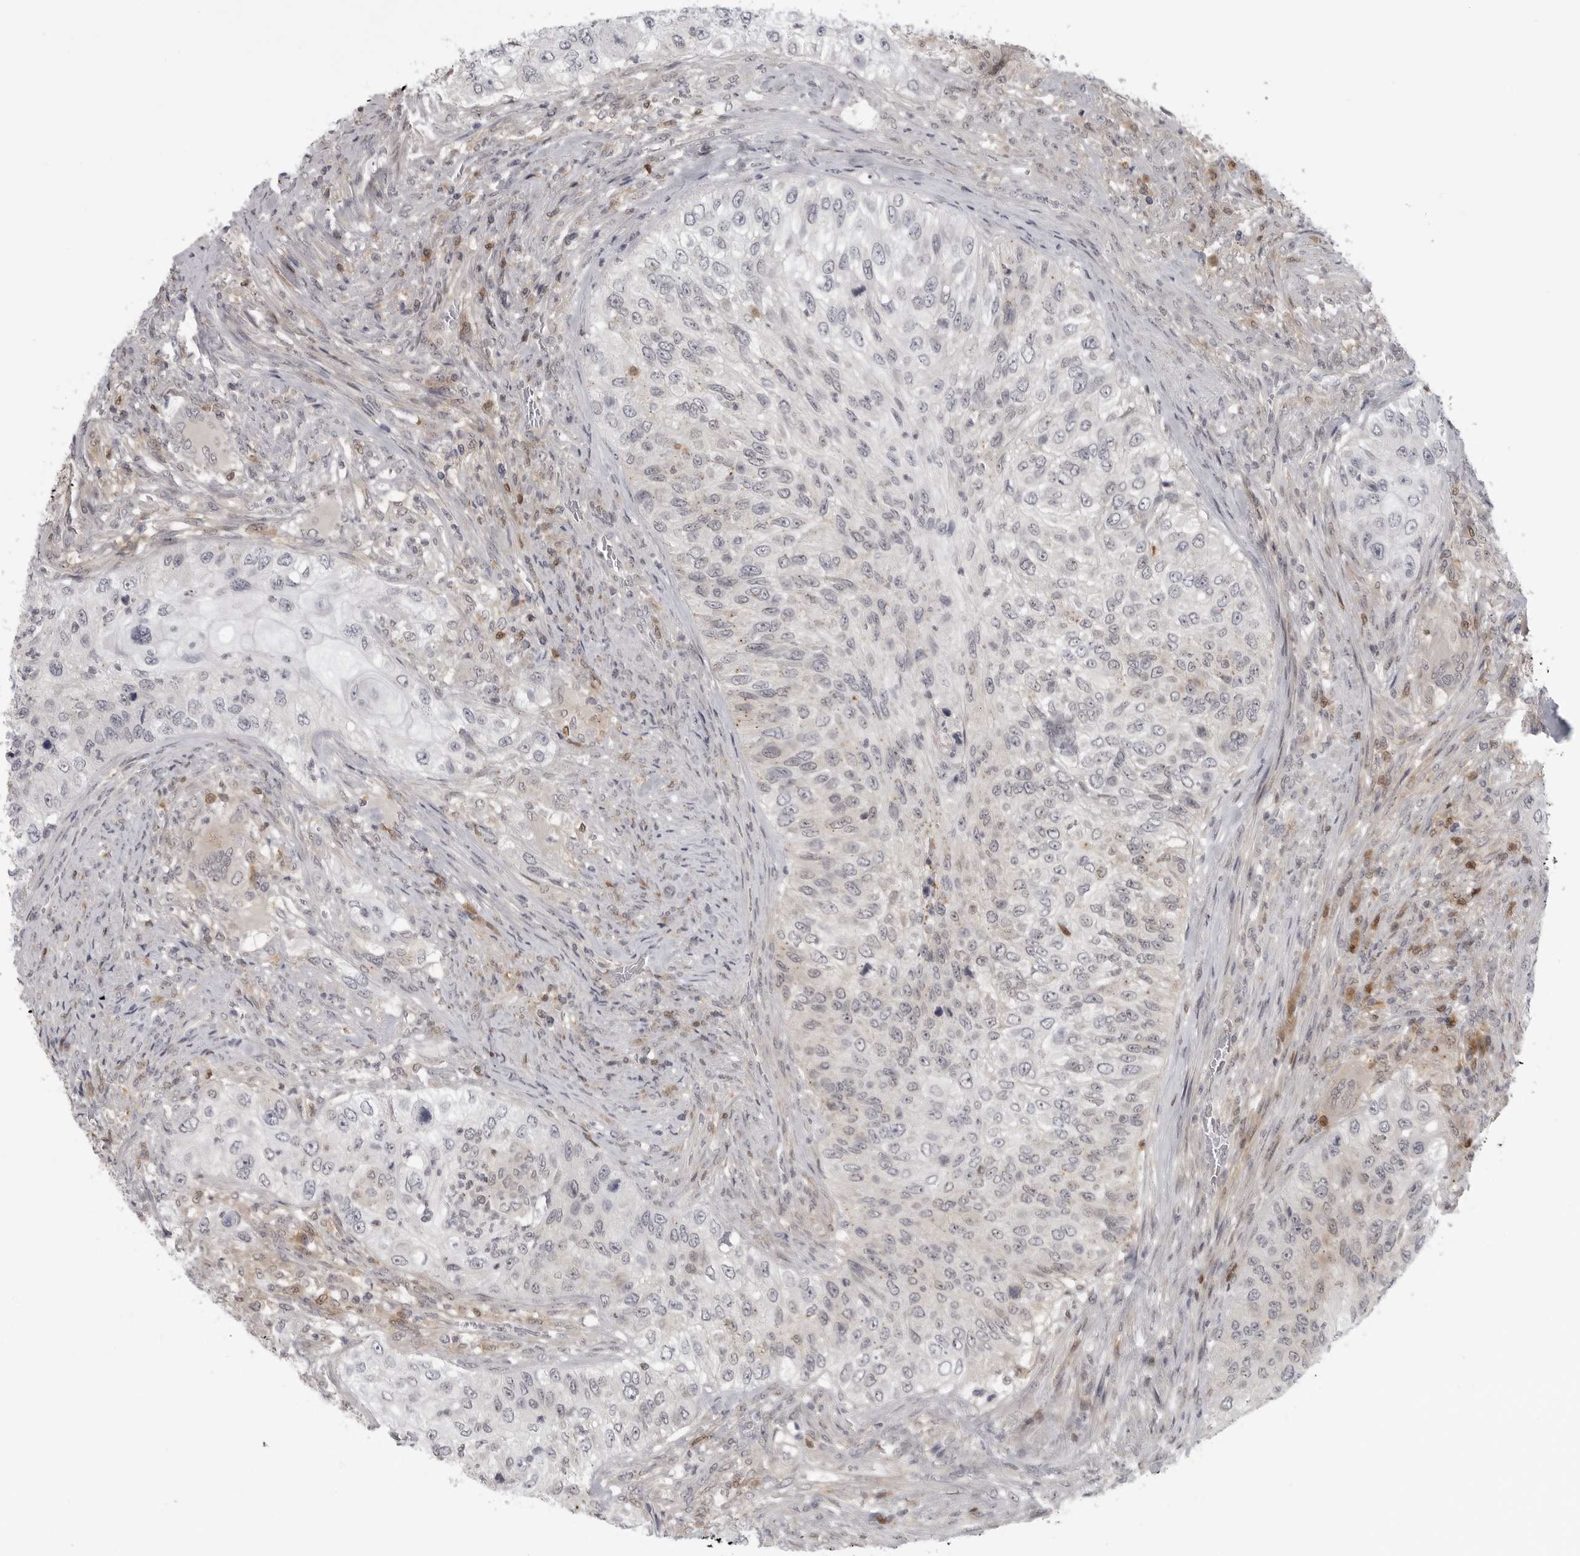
{"staining": {"intensity": "negative", "quantity": "none", "location": "none"}, "tissue": "urothelial cancer", "cell_type": "Tumor cells", "image_type": "cancer", "snomed": [{"axis": "morphology", "description": "Urothelial carcinoma, High grade"}, {"axis": "topography", "description": "Urinary bladder"}], "caption": "High power microscopy image of an immunohistochemistry micrograph of urothelial cancer, revealing no significant expression in tumor cells. (Stains: DAB (3,3'-diaminobenzidine) immunohistochemistry (IHC) with hematoxylin counter stain, Microscopy: brightfield microscopy at high magnification).", "gene": "CTIF", "patient": {"sex": "female", "age": 60}}